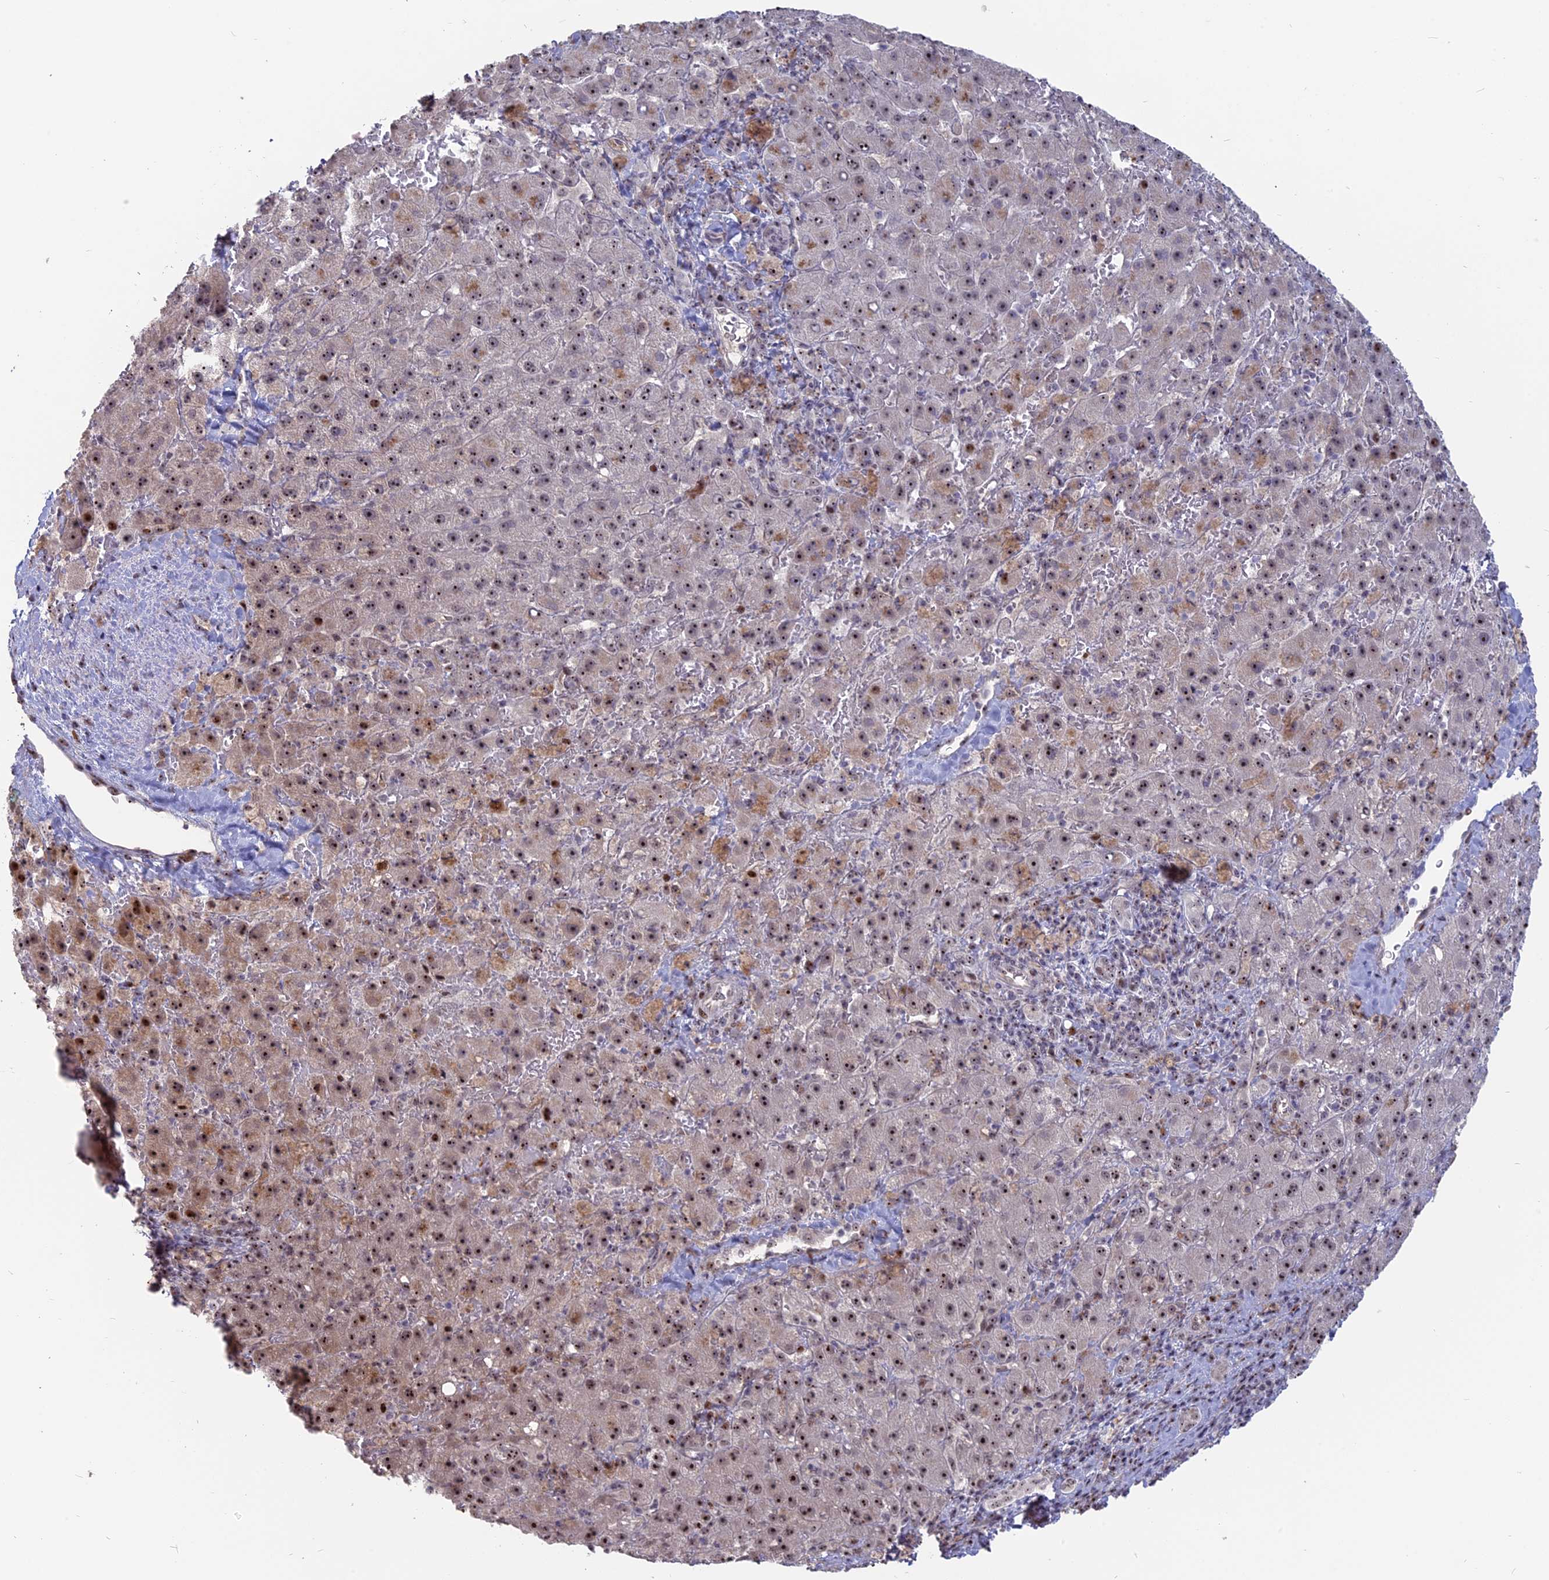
{"staining": {"intensity": "strong", "quantity": "25%-75%", "location": "nuclear"}, "tissue": "liver cancer", "cell_type": "Tumor cells", "image_type": "cancer", "snomed": [{"axis": "morphology", "description": "Carcinoma, Hepatocellular, NOS"}, {"axis": "topography", "description": "Liver"}], "caption": "High-power microscopy captured an IHC micrograph of liver cancer (hepatocellular carcinoma), revealing strong nuclear expression in approximately 25%-75% of tumor cells.", "gene": "FAM131A", "patient": {"sex": "female", "age": 58}}